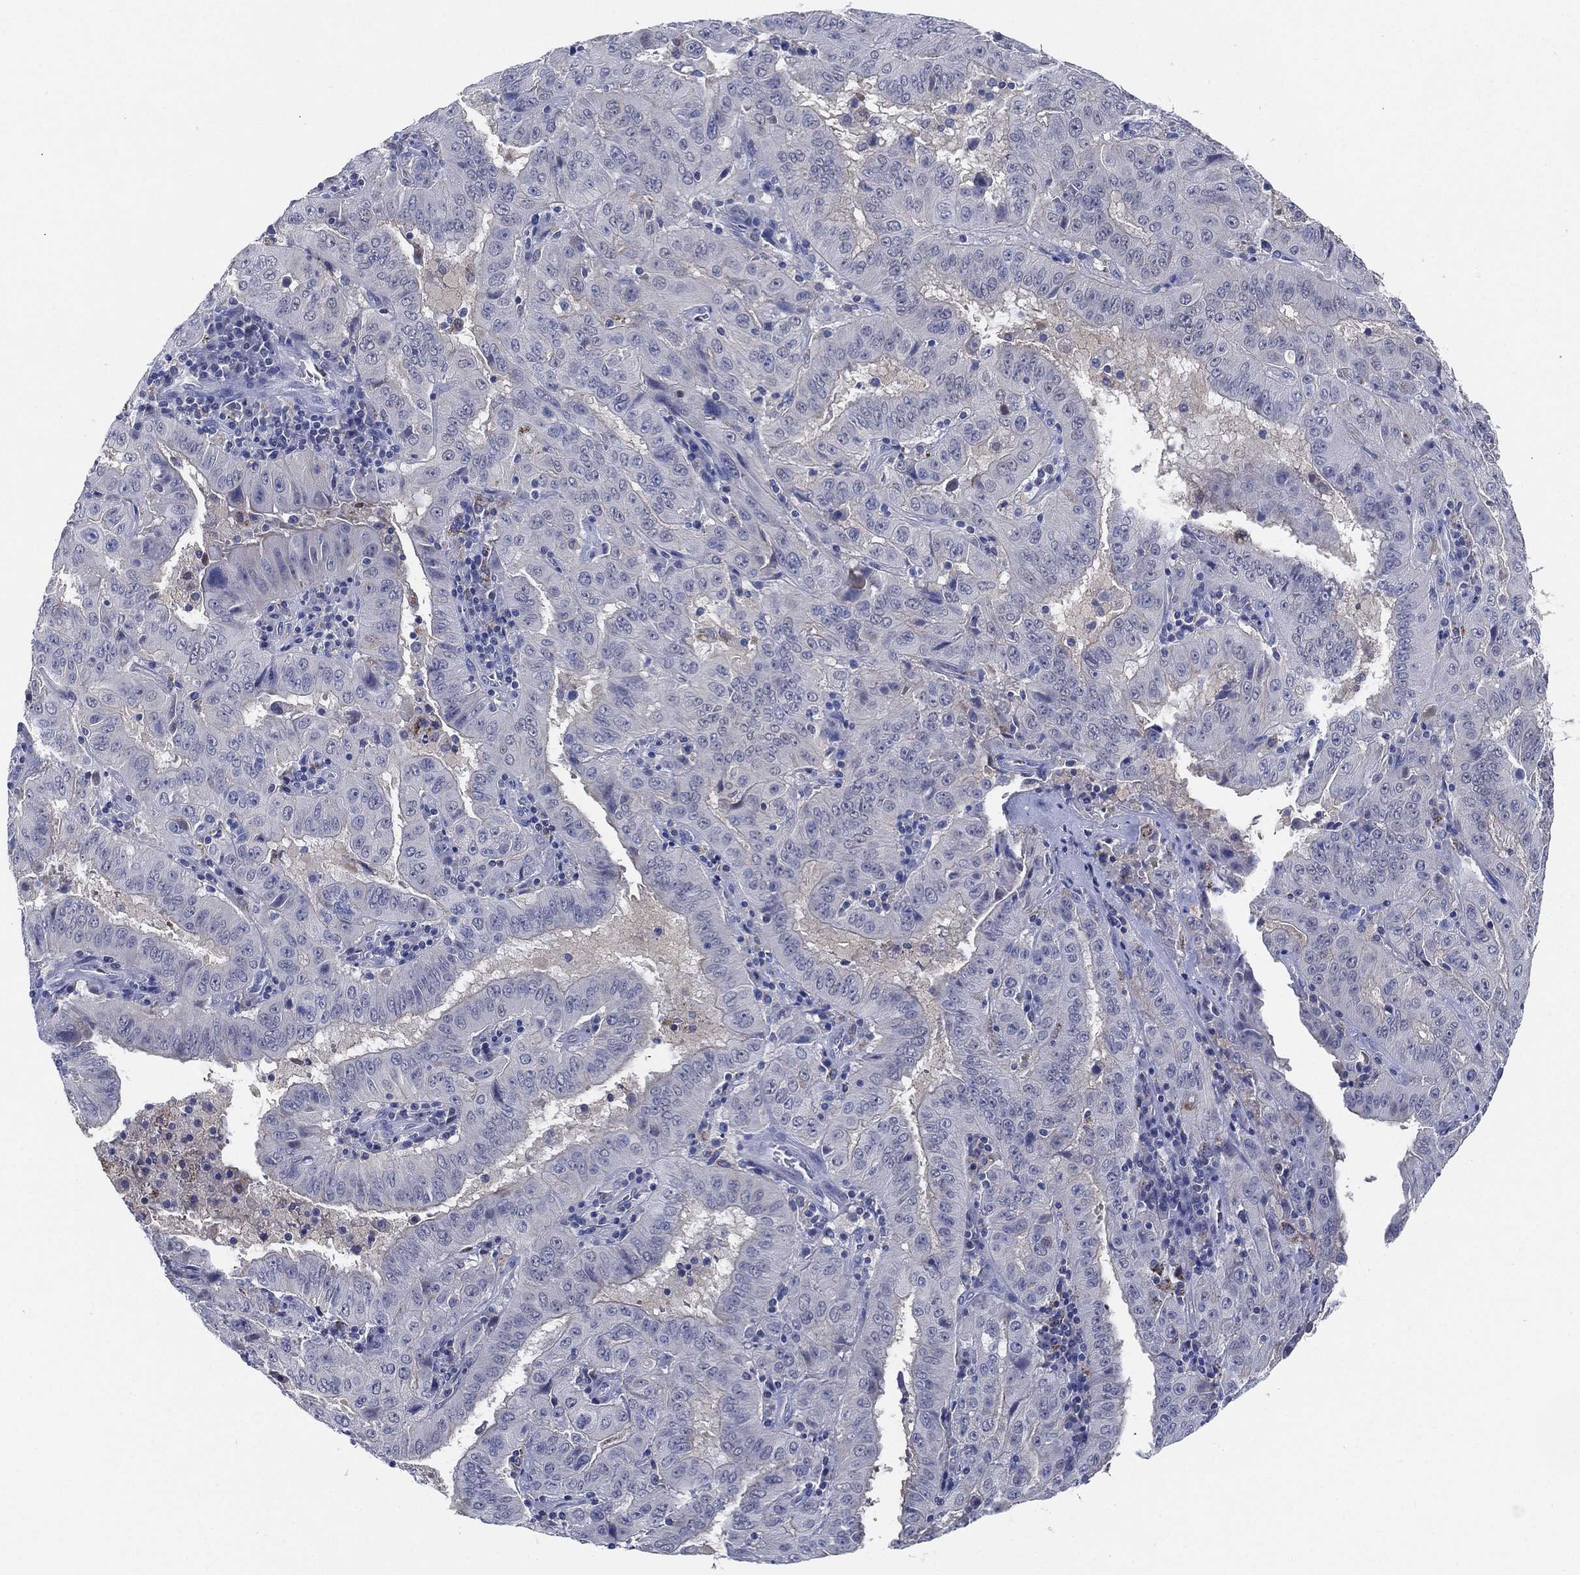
{"staining": {"intensity": "negative", "quantity": "none", "location": "none"}, "tissue": "pancreatic cancer", "cell_type": "Tumor cells", "image_type": "cancer", "snomed": [{"axis": "morphology", "description": "Adenocarcinoma, NOS"}, {"axis": "topography", "description": "Pancreas"}], "caption": "An IHC histopathology image of adenocarcinoma (pancreatic) is shown. There is no staining in tumor cells of adenocarcinoma (pancreatic).", "gene": "C5orf46", "patient": {"sex": "male", "age": 63}}